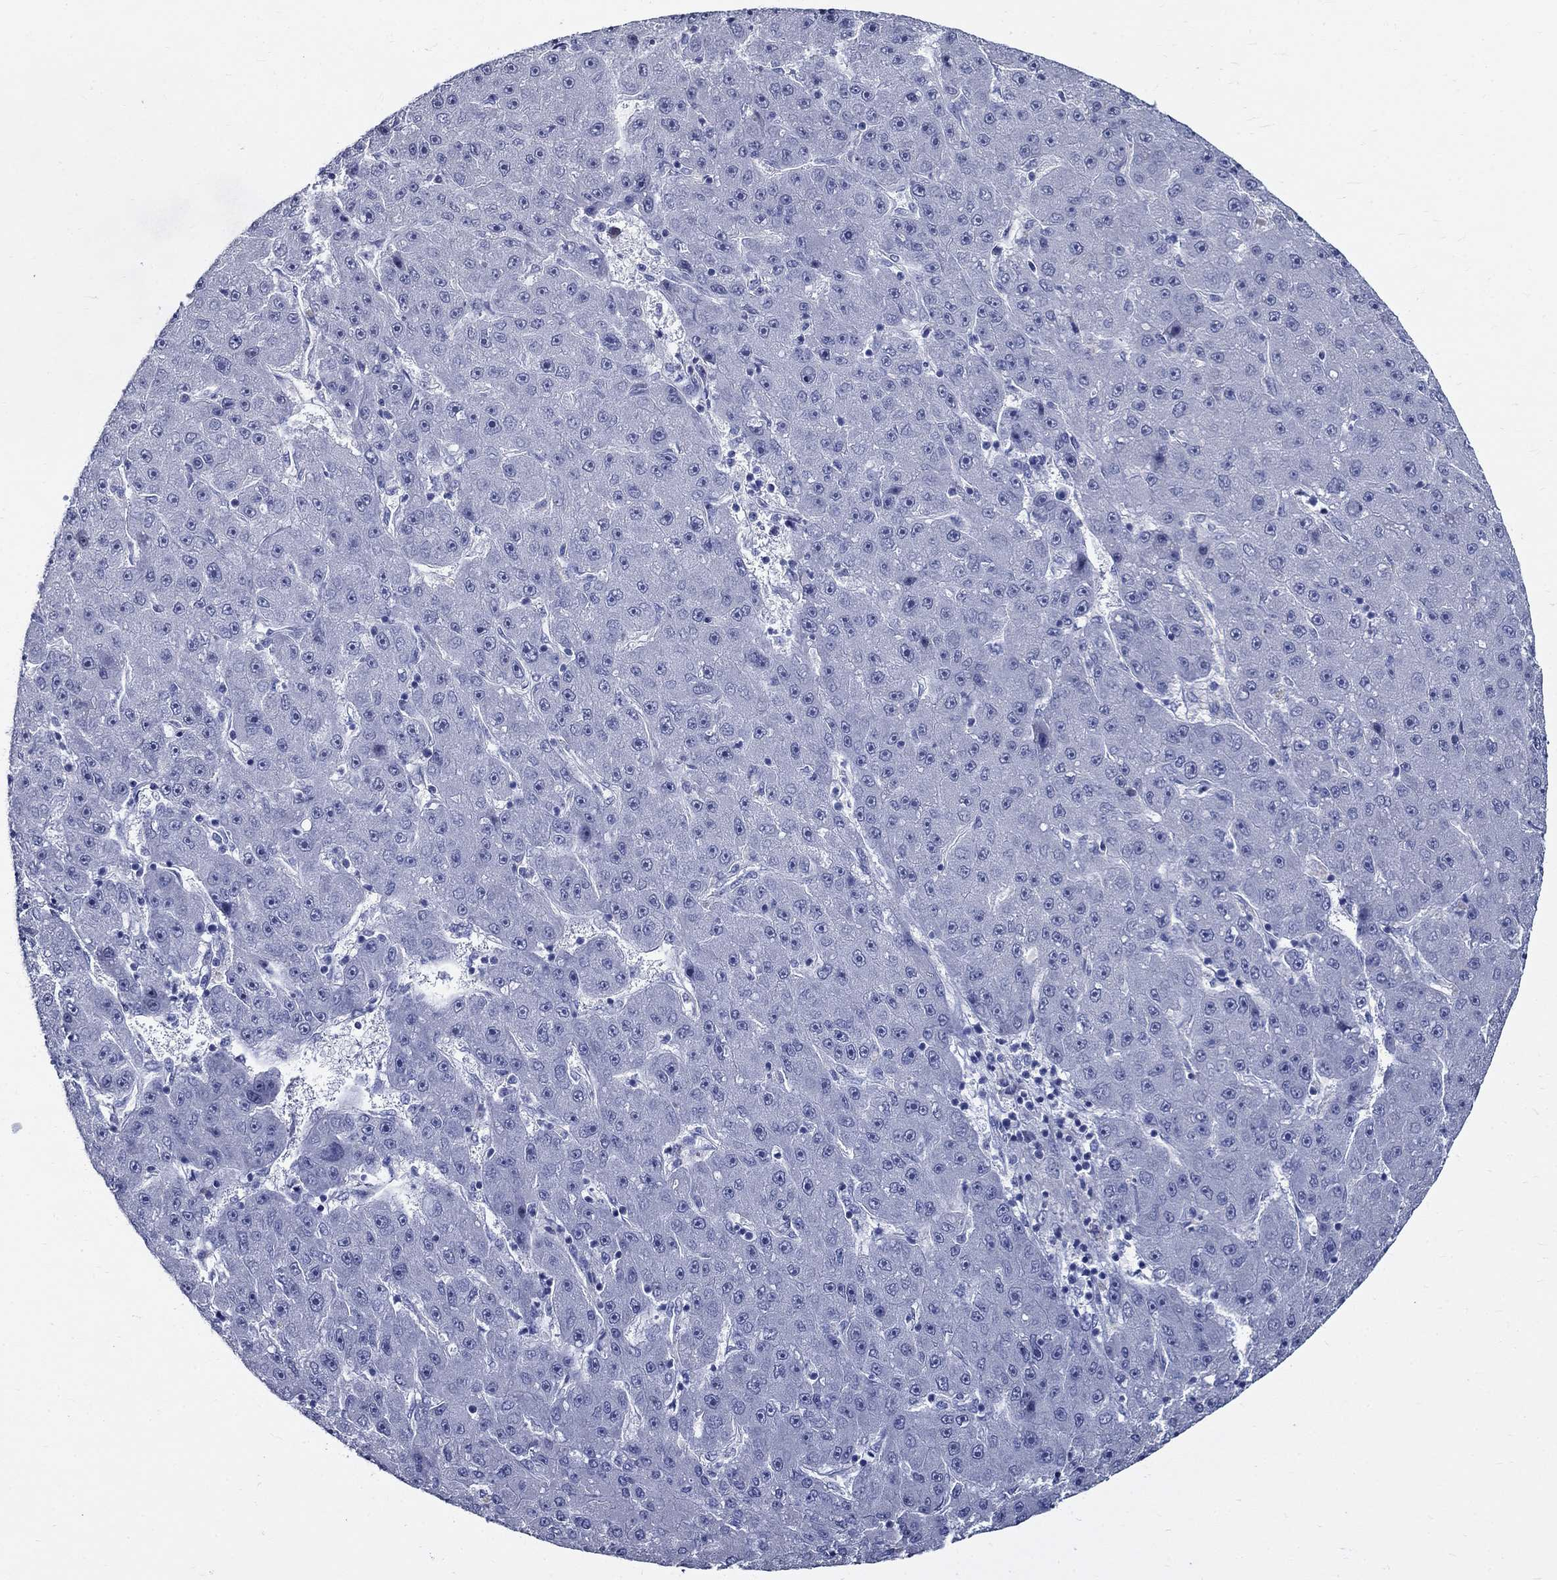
{"staining": {"intensity": "negative", "quantity": "none", "location": "none"}, "tissue": "liver cancer", "cell_type": "Tumor cells", "image_type": "cancer", "snomed": [{"axis": "morphology", "description": "Carcinoma, Hepatocellular, NOS"}, {"axis": "topography", "description": "Liver"}], "caption": "The image reveals no significant positivity in tumor cells of liver cancer.", "gene": "GUCA1A", "patient": {"sex": "male", "age": 67}}